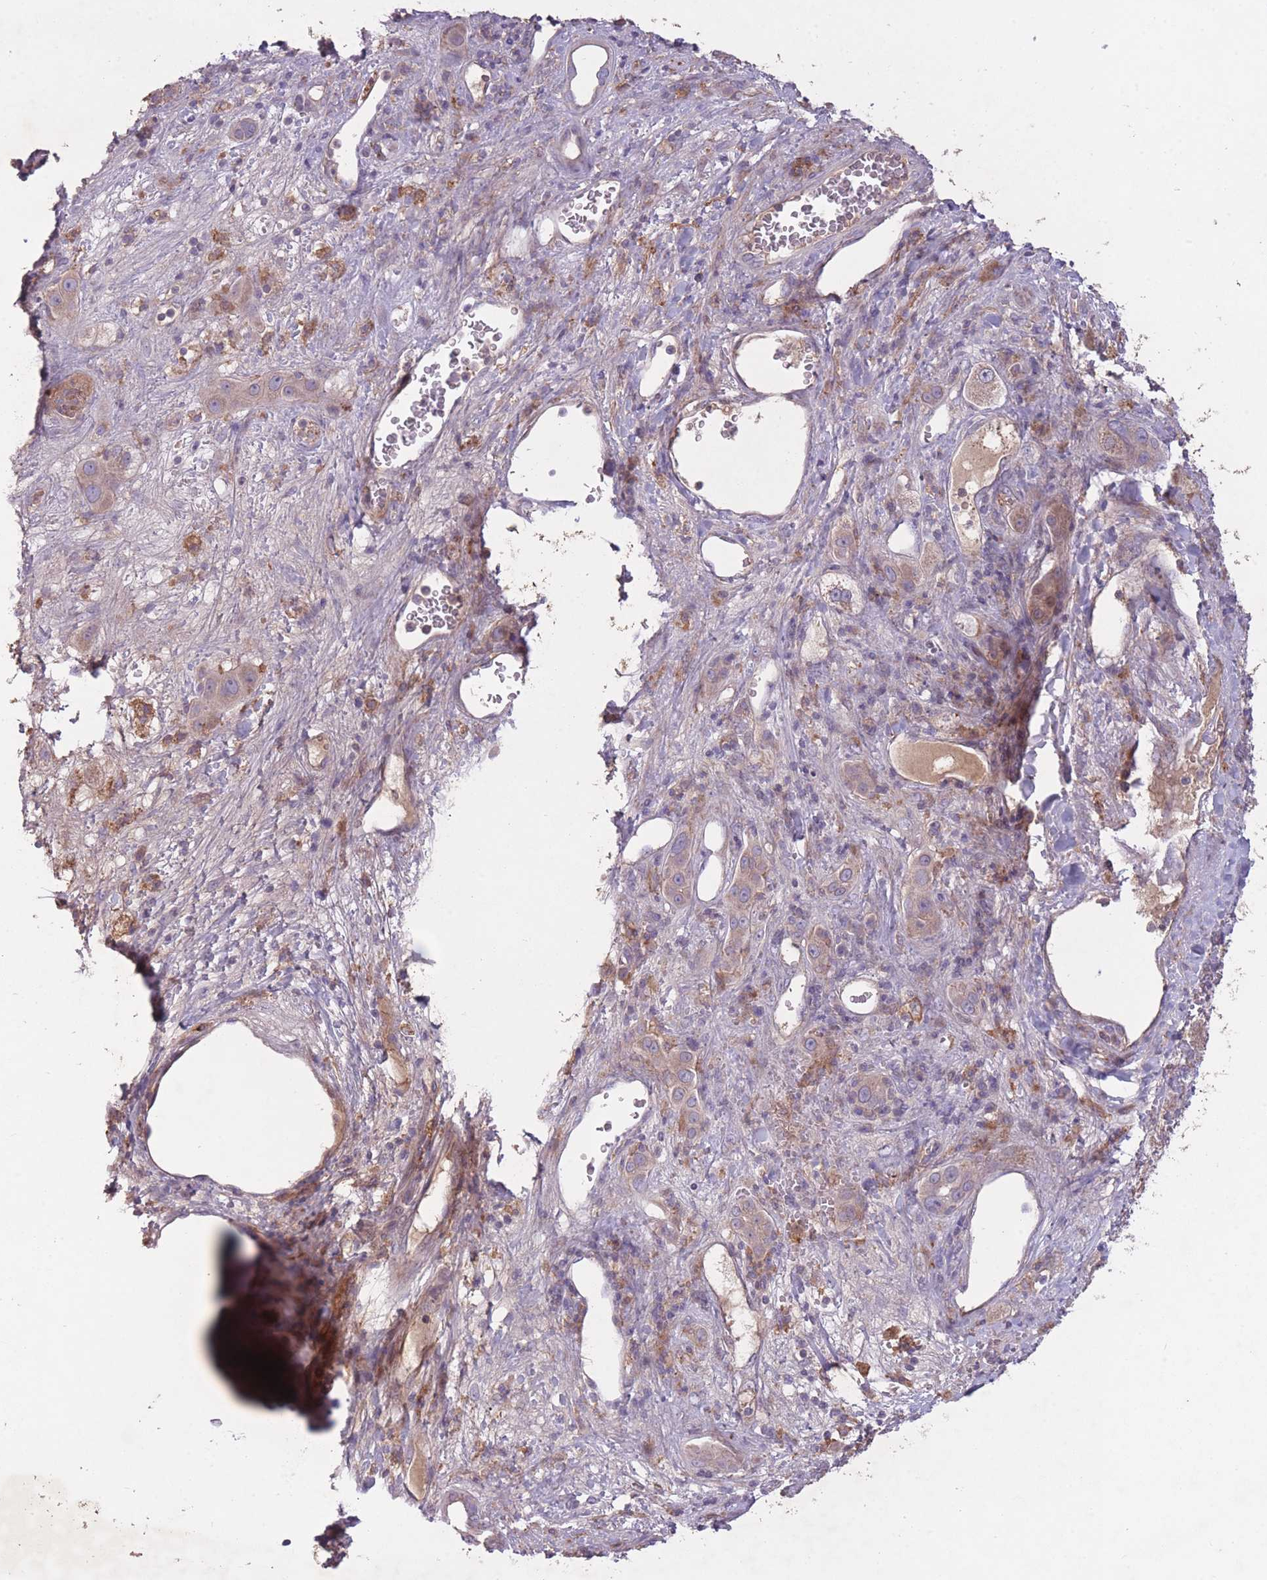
{"staining": {"intensity": "weak", "quantity": "25%-75%", "location": "cytoplasmic/membranous"}, "tissue": "liver cancer", "cell_type": "Tumor cells", "image_type": "cancer", "snomed": [{"axis": "morphology", "description": "Carcinoma, Hepatocellular, NOS"}, {"axis": "topography", "description": "Liver"}], "caption": "Brown immunohistochemical staining in human liver cancer (hepatocellular carcinoma) reveals weak cytoplasmic/membranous positivity in about 25%-75% of tumor cells.", "gene": "OR2V2", "patient": {"sex": "female", "age": 73}}